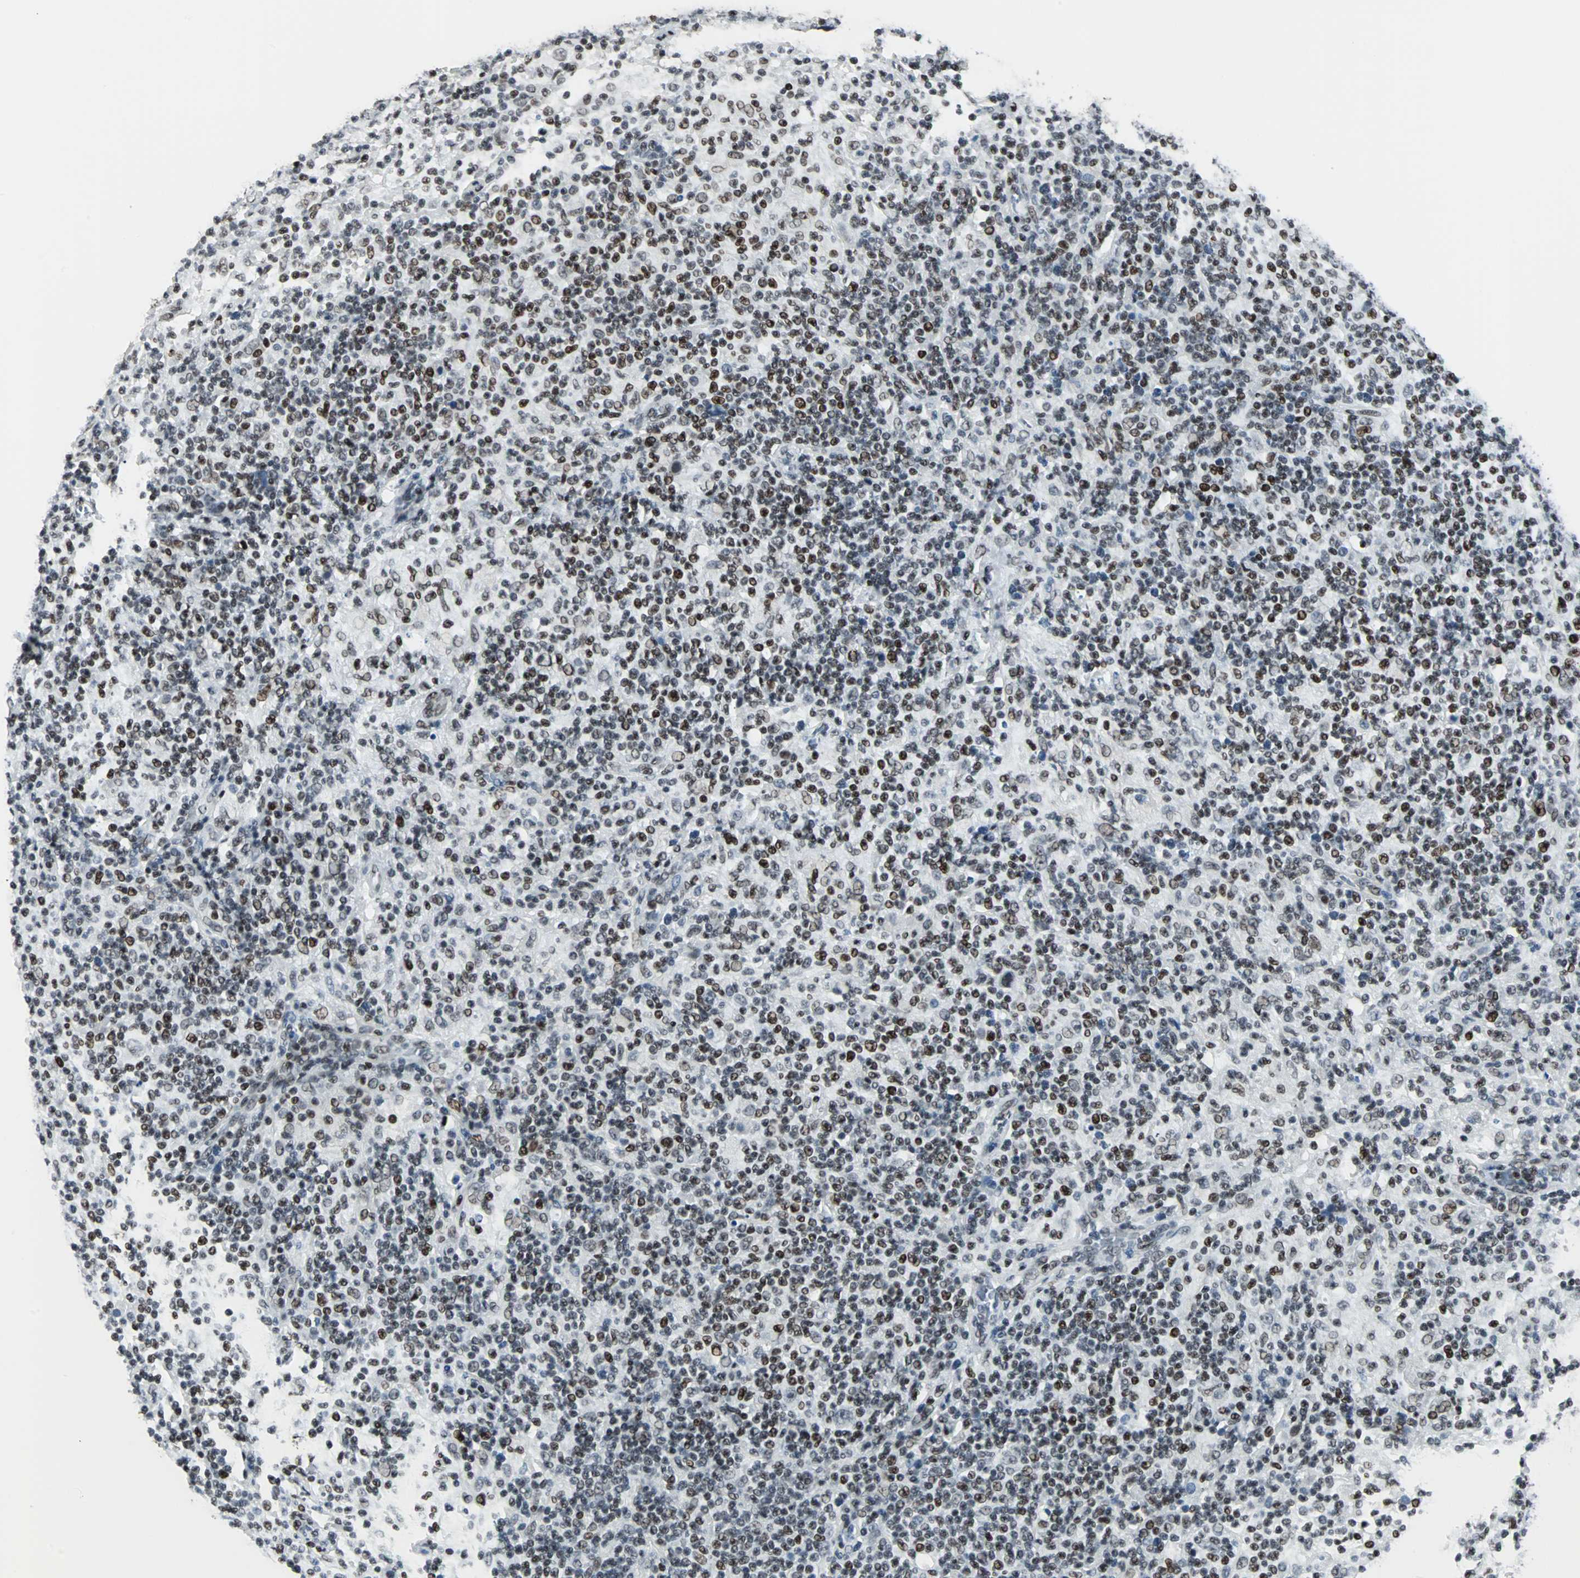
{"staining": {"intensity": "strong", "quantity": ">75%", "location": "nuclear"}, "tissue": "lymphoma", "cell_type": "Tumor cells", "image_type": "cancer", "snomed": [{"axis": "morphology", "description": "Hodgkin's disease, NOS"}, {"axis": "topography", "description": "Lymph node"}], "caption": "Strong nuclear expression for a protein is present in approximately >75% of tumor cells of lymphoma using immunohistochemistry (IHC).", "gene": "MEF2D", "patient": {"sex": "male", "age": 70}}